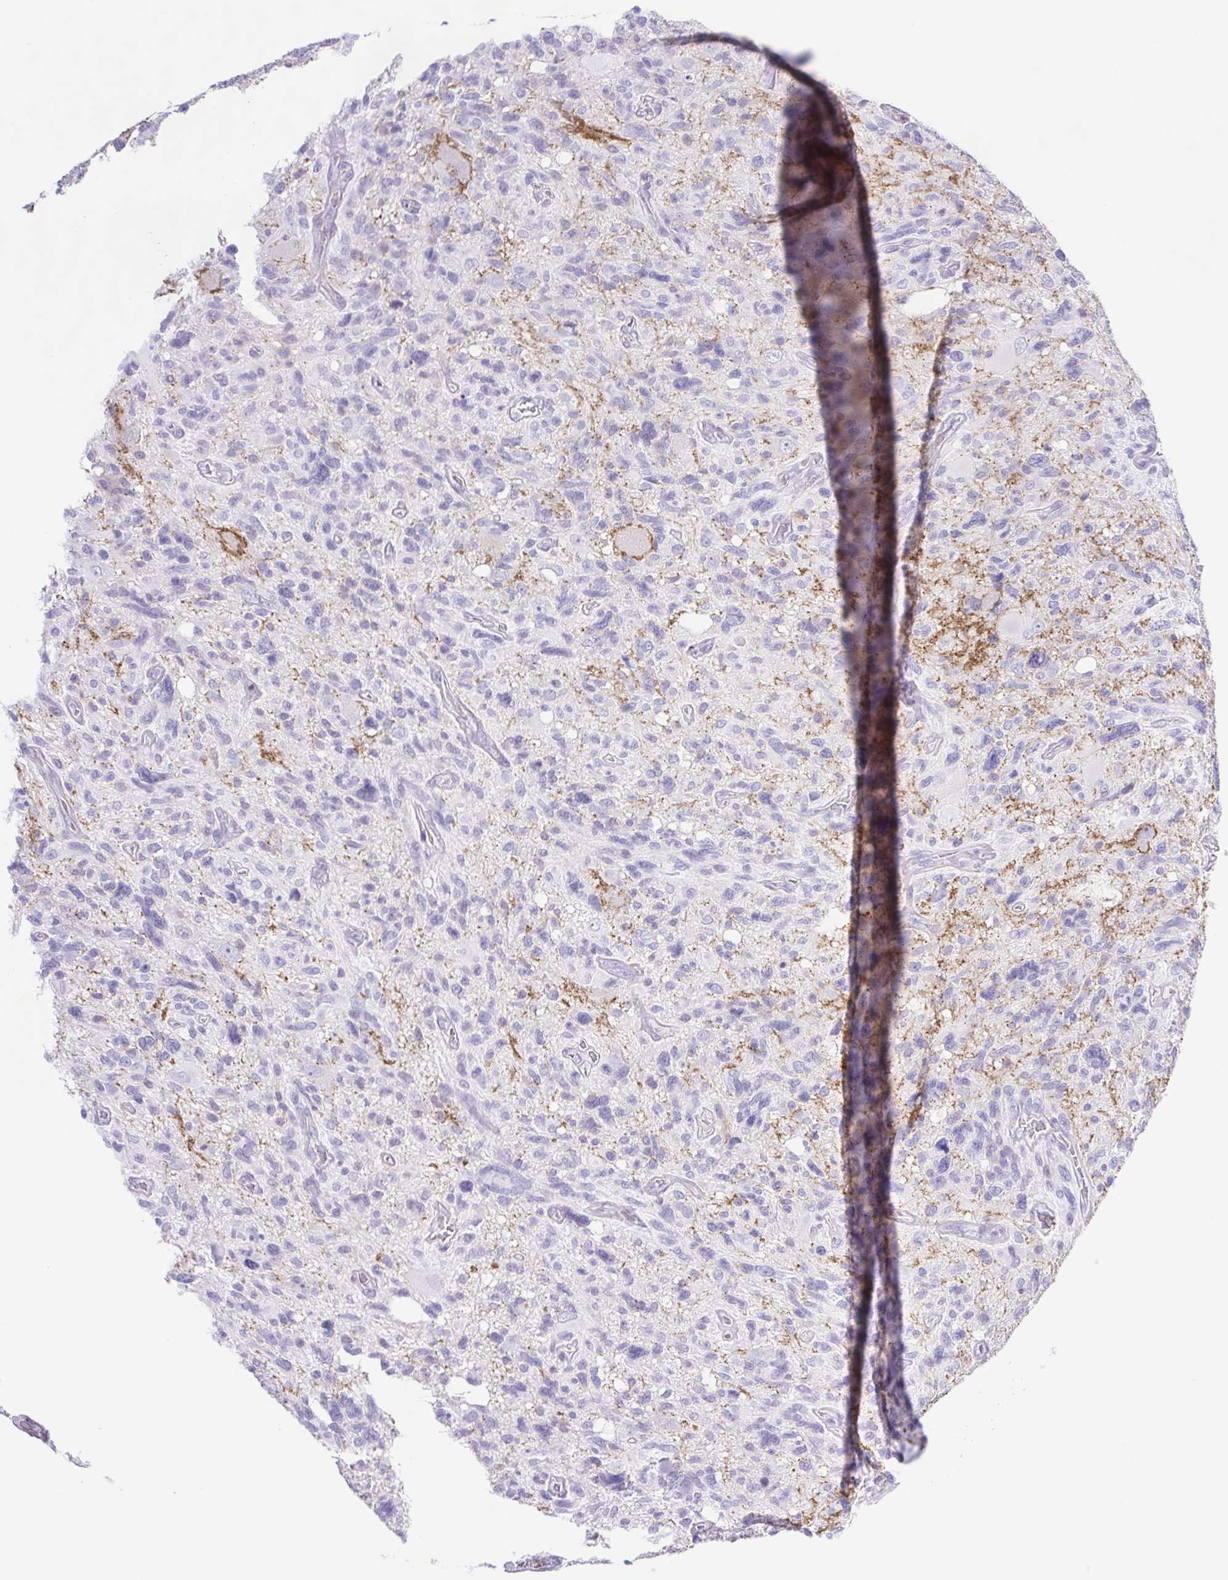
{"staining": {"intensity": "negative", "quantity": "none", "location": "none"}, "tissue": "glioma", "cell_type": "Tumor cells", "image_type": "cancer", "snomed": [{"axis": "morphology", "description": "Glioma, malignant, High grade"}, {"axis": "topography", "description": "Brain"}], "caption": "High power microscopy photomicrograph of an IHC photomicrograph of glioma, revealing no significant staining in tumor cells.", "gene": "SYNPR", "patient": {"sex": "male", "age": 49}}